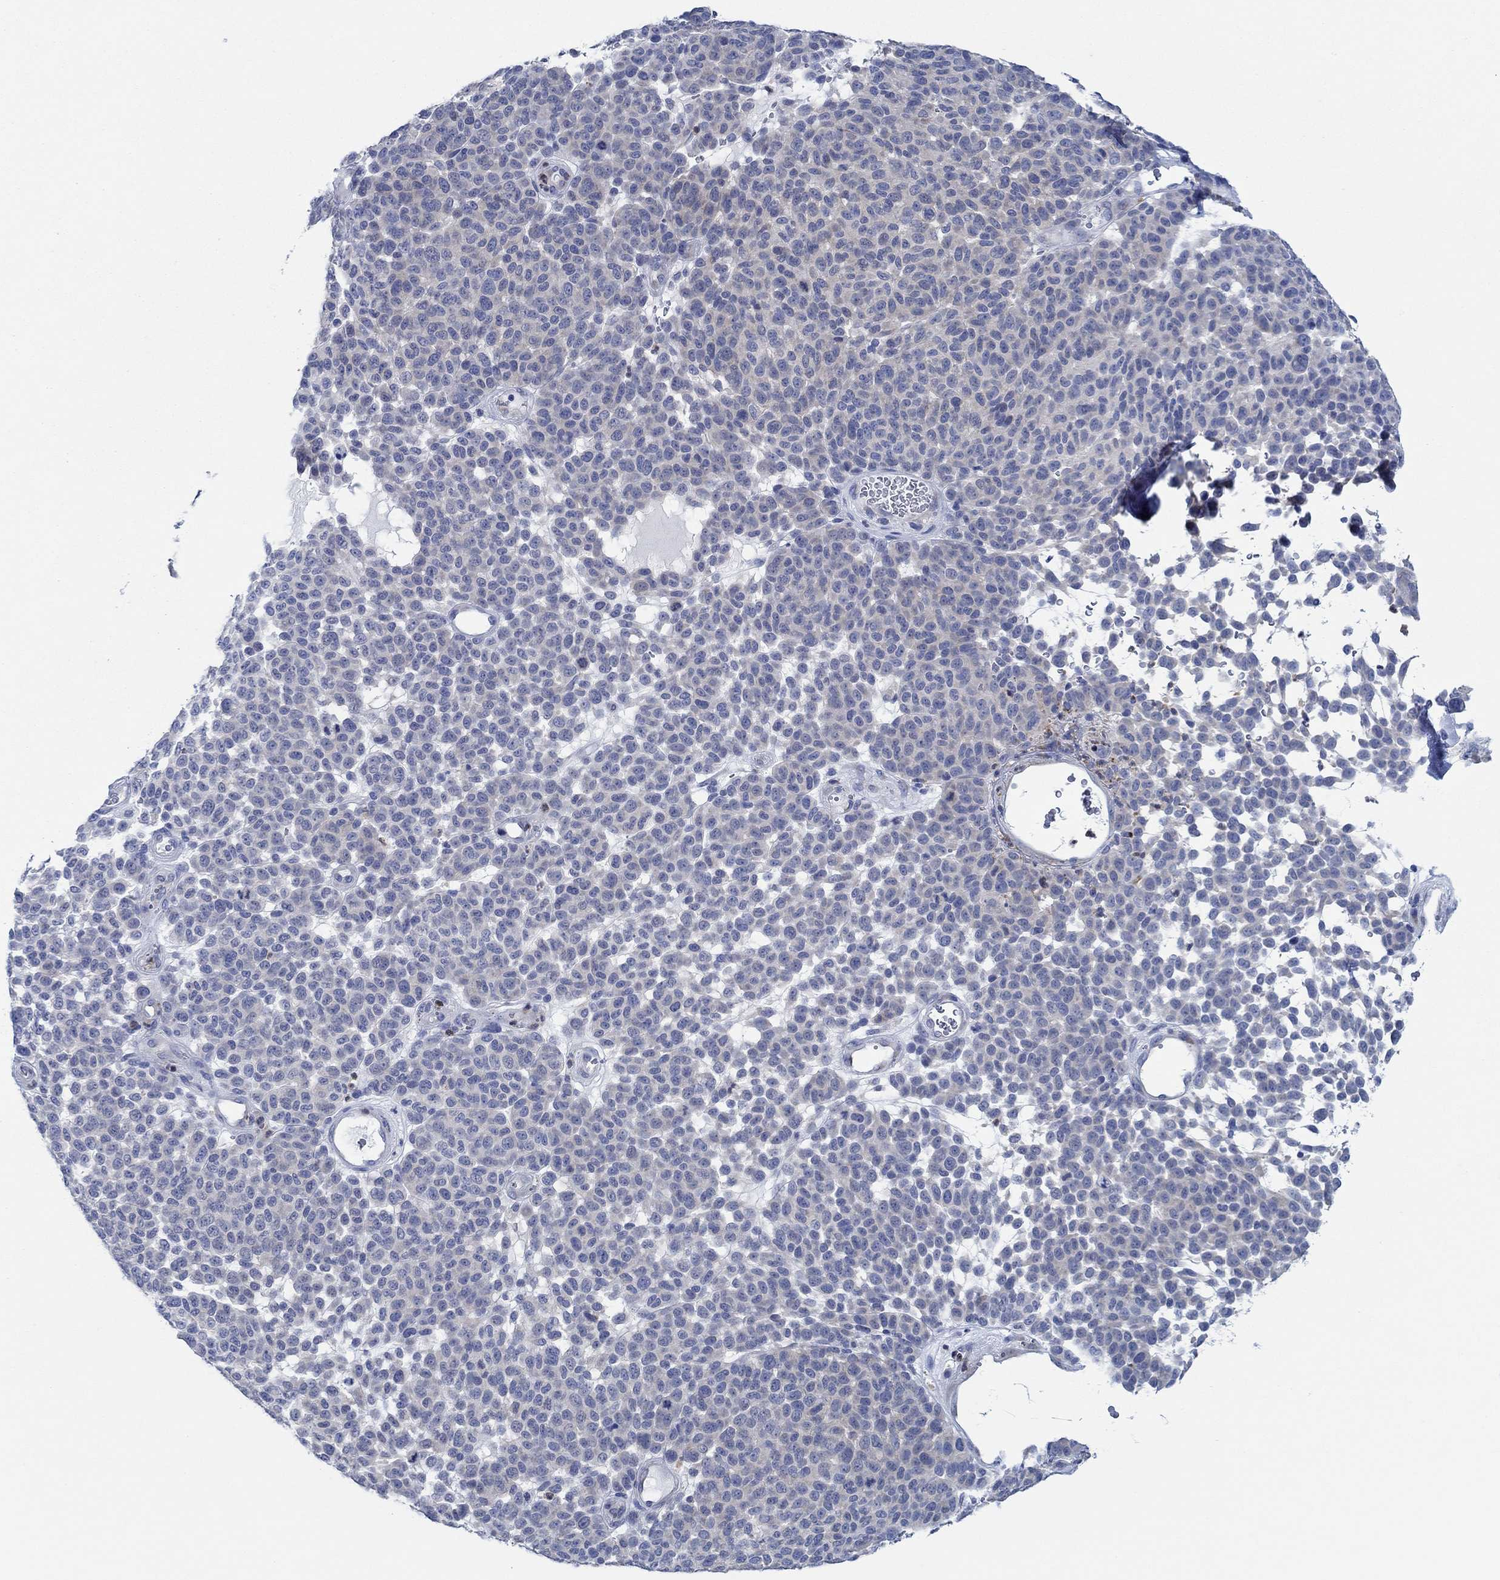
{"staining": {"intensity": "negative", "quantity": "none", "location": "none"}, "tissue": "melanoma", "cell_type": "Tumor cells", "image_type": "cancer", "snomed": [{"axis": "morphology", "description": "Malignant melanoma, NOS"}, {"axis": "topography", "description": "Skin"}], "caption": "Tumor cells are negative for brown protein staining in melanoma.", "gene": "ZNF671", "patient": {"sex": "male", "age": 59}}